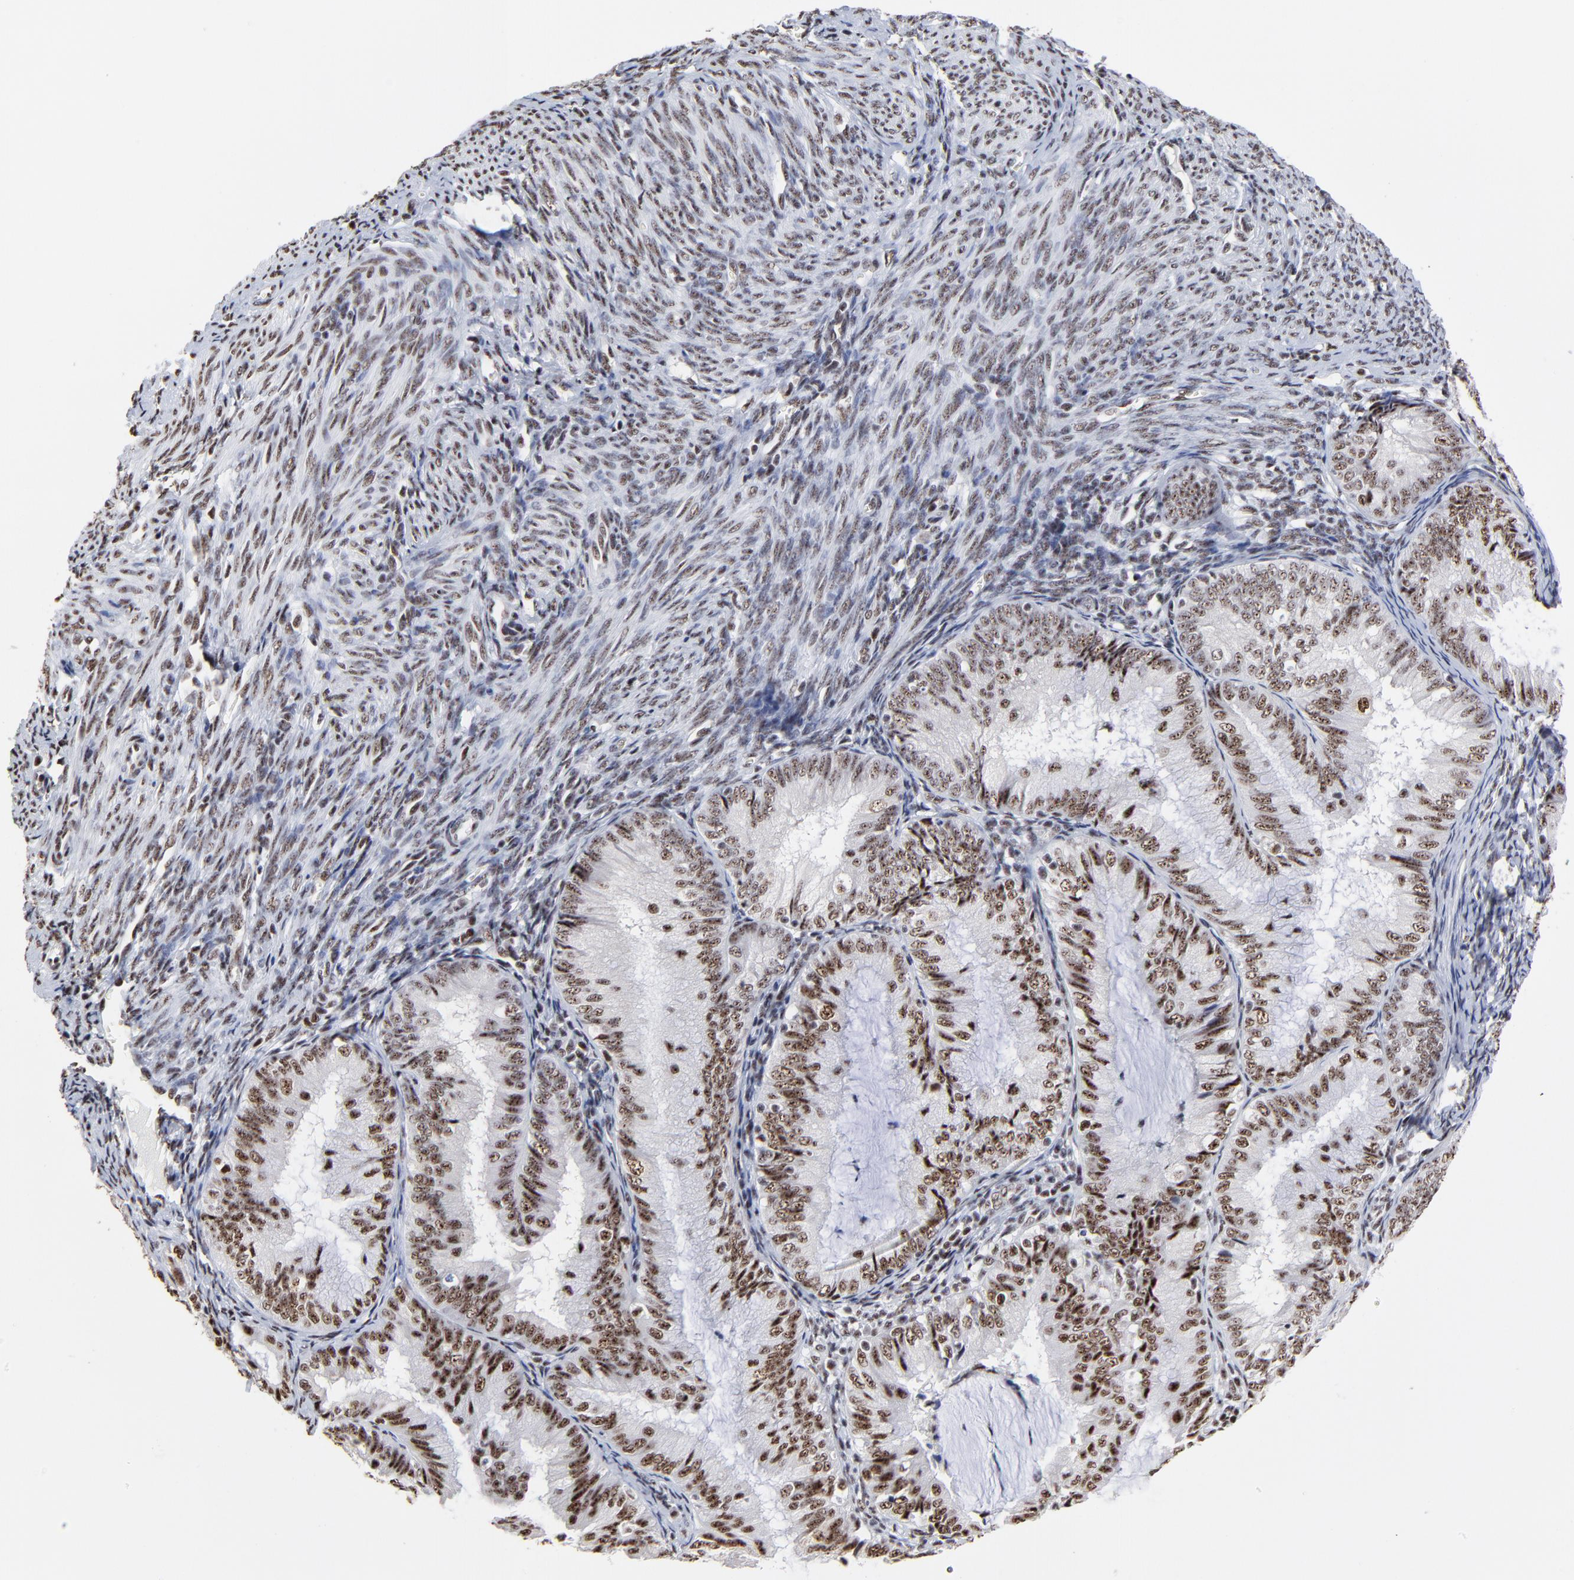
{"staining": {"intensity": "moderate", "quantity": ">75%", "location": "nuclear"}, "tissue": "endometrial cancer", "cell_type": "Tumor cells", "image_type": "cancer", "snomed": [{"axis": "morphology", "description": "Adenocarcinoma, NOS"}, {"axis": "topography", "description": "Endometrium"}], "caption": "A brown stain shows moderate nuclear staining of a protein in endometrial cancer tumor cells.", "gene": "MBD4", "patient": {"sex": "female", "age": 66}}